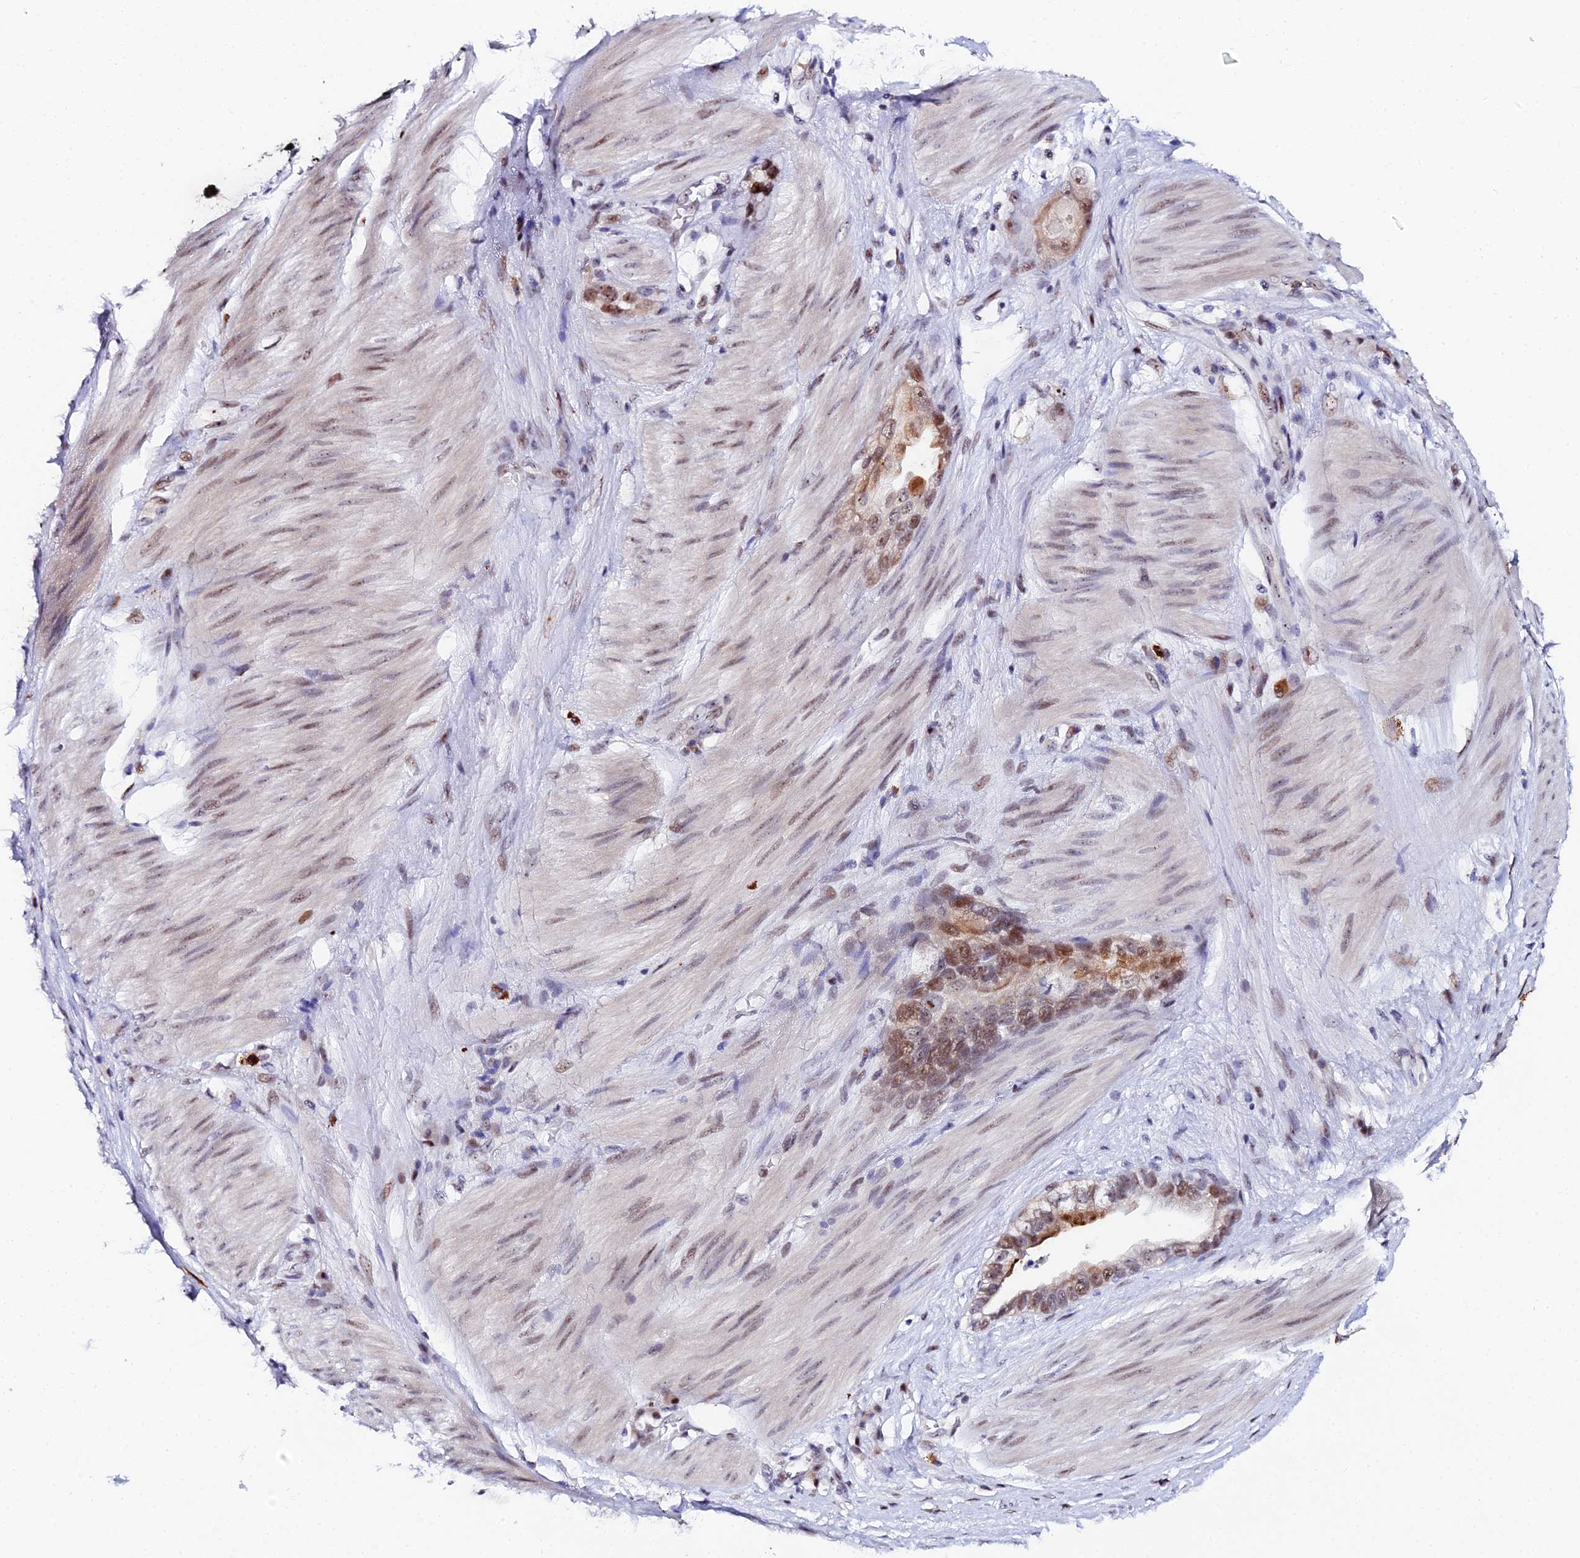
{"staining": {"intensity": "moderate", "quantity": ">75%", "location": "nuclear"}, "tissue": "stomach cancer", "cell_type": "Tumor cells", "image_type": "cancer", "snomed": [{"axis": "morphology", "description": "Adenocarcinoma, NOS"}, {"axis": "topography", "description": "Stomach"}], "caption": "Immunohistochemistry of human stomach cancer demonstrates medium levels of moderate nuclear expression in approximately >75% of tumor cells.", "gene": "TIFA", "patient": {"sex": "male", "age": 55}}